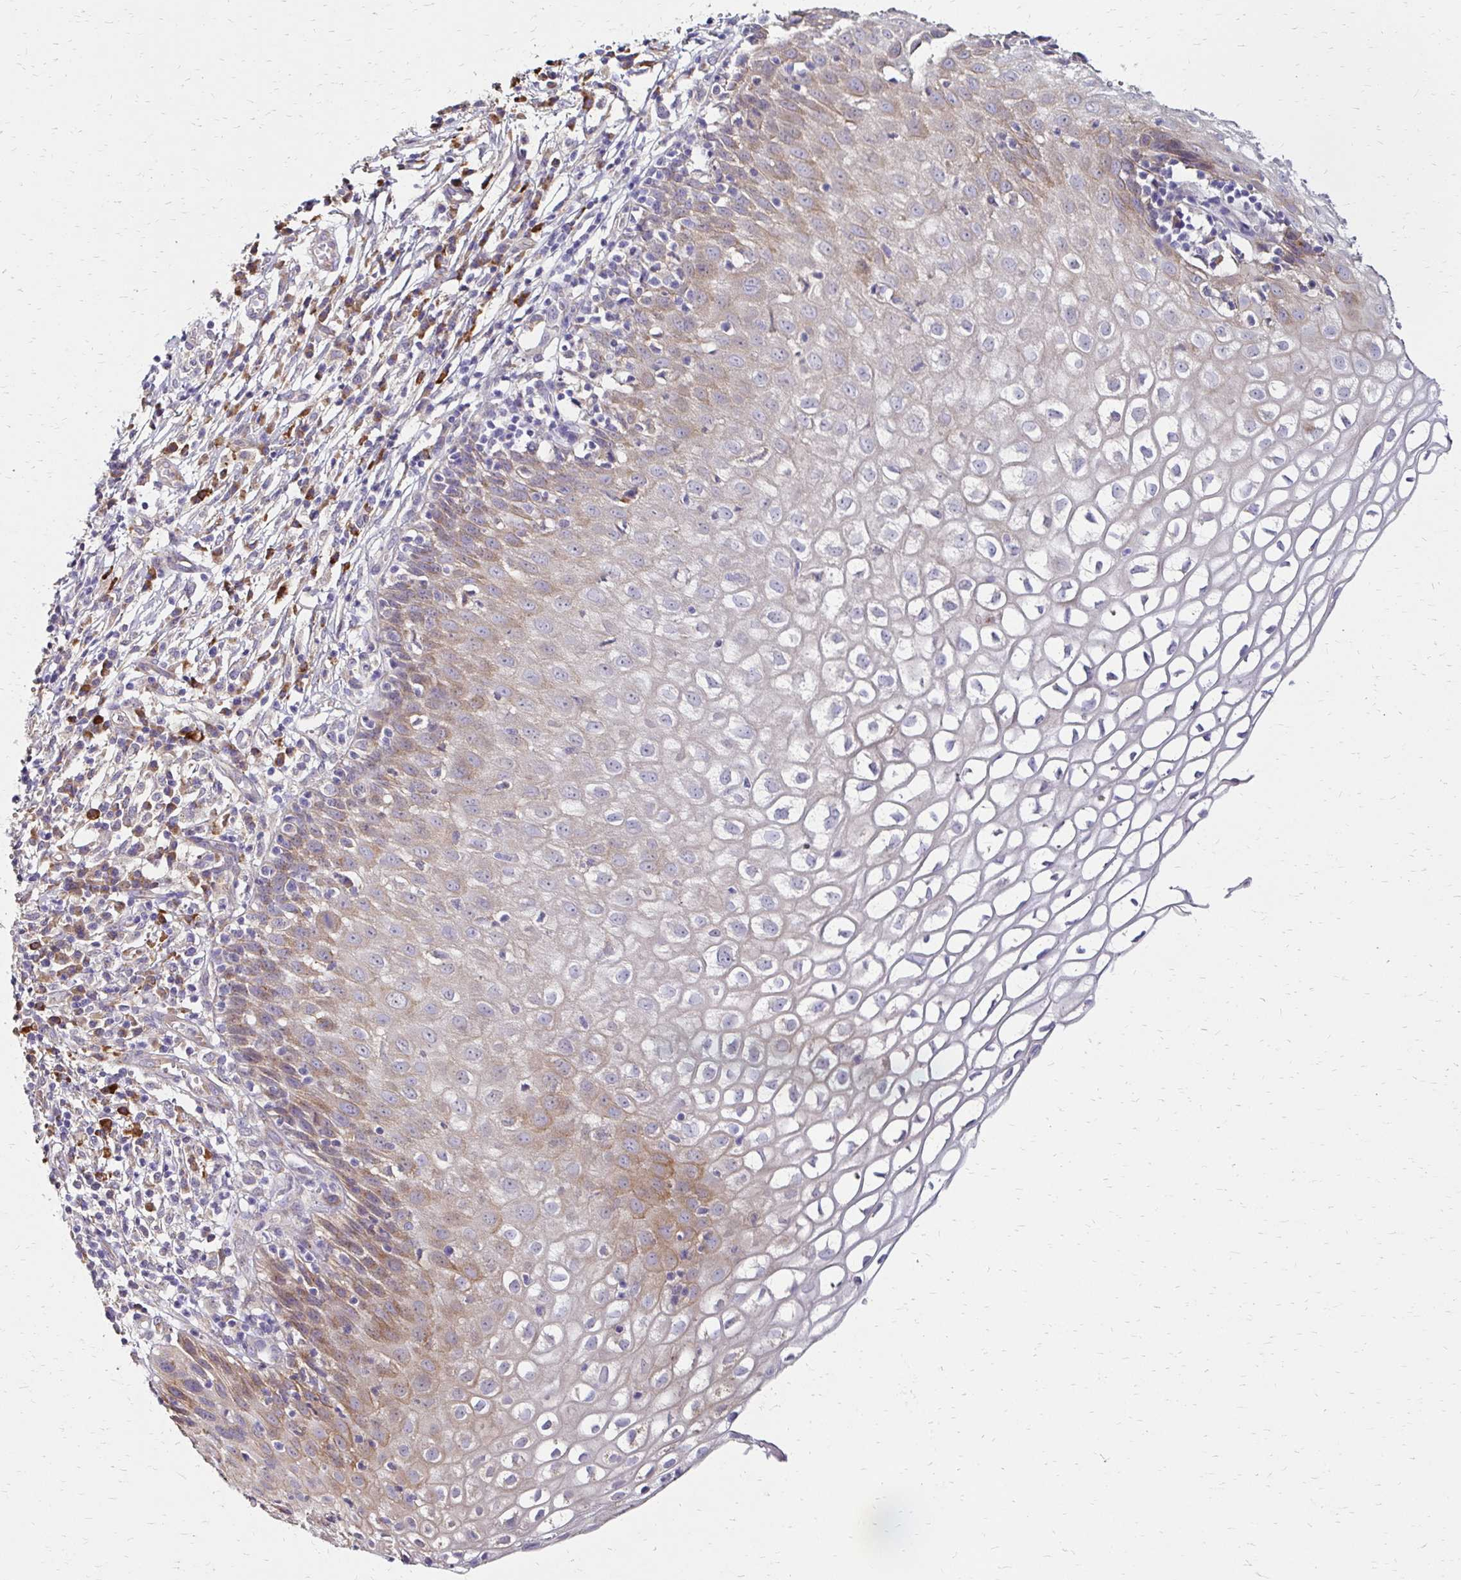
{"staining": {"intensity": "weak", "quantity": "25%-75%", "location": "cytoplasmic/membranous"}, "tissue": "cervix", "cell_type": "Glandular cells", "image_type": "normal", "snomed": [{"axis": "morphology", "description": "Normal tissue, NOS"}, {"axis": "topography", "description": "Cervix"}], "caption": "Approximately 25%-75% of glandular cells in unremarkable cervix reveal weak cytoplasmic/membranous protein expression as visualized by brown immunohistochemical staining.", "gene": "PRIMA1", "patient": {"sex": "female", "age": 36}}